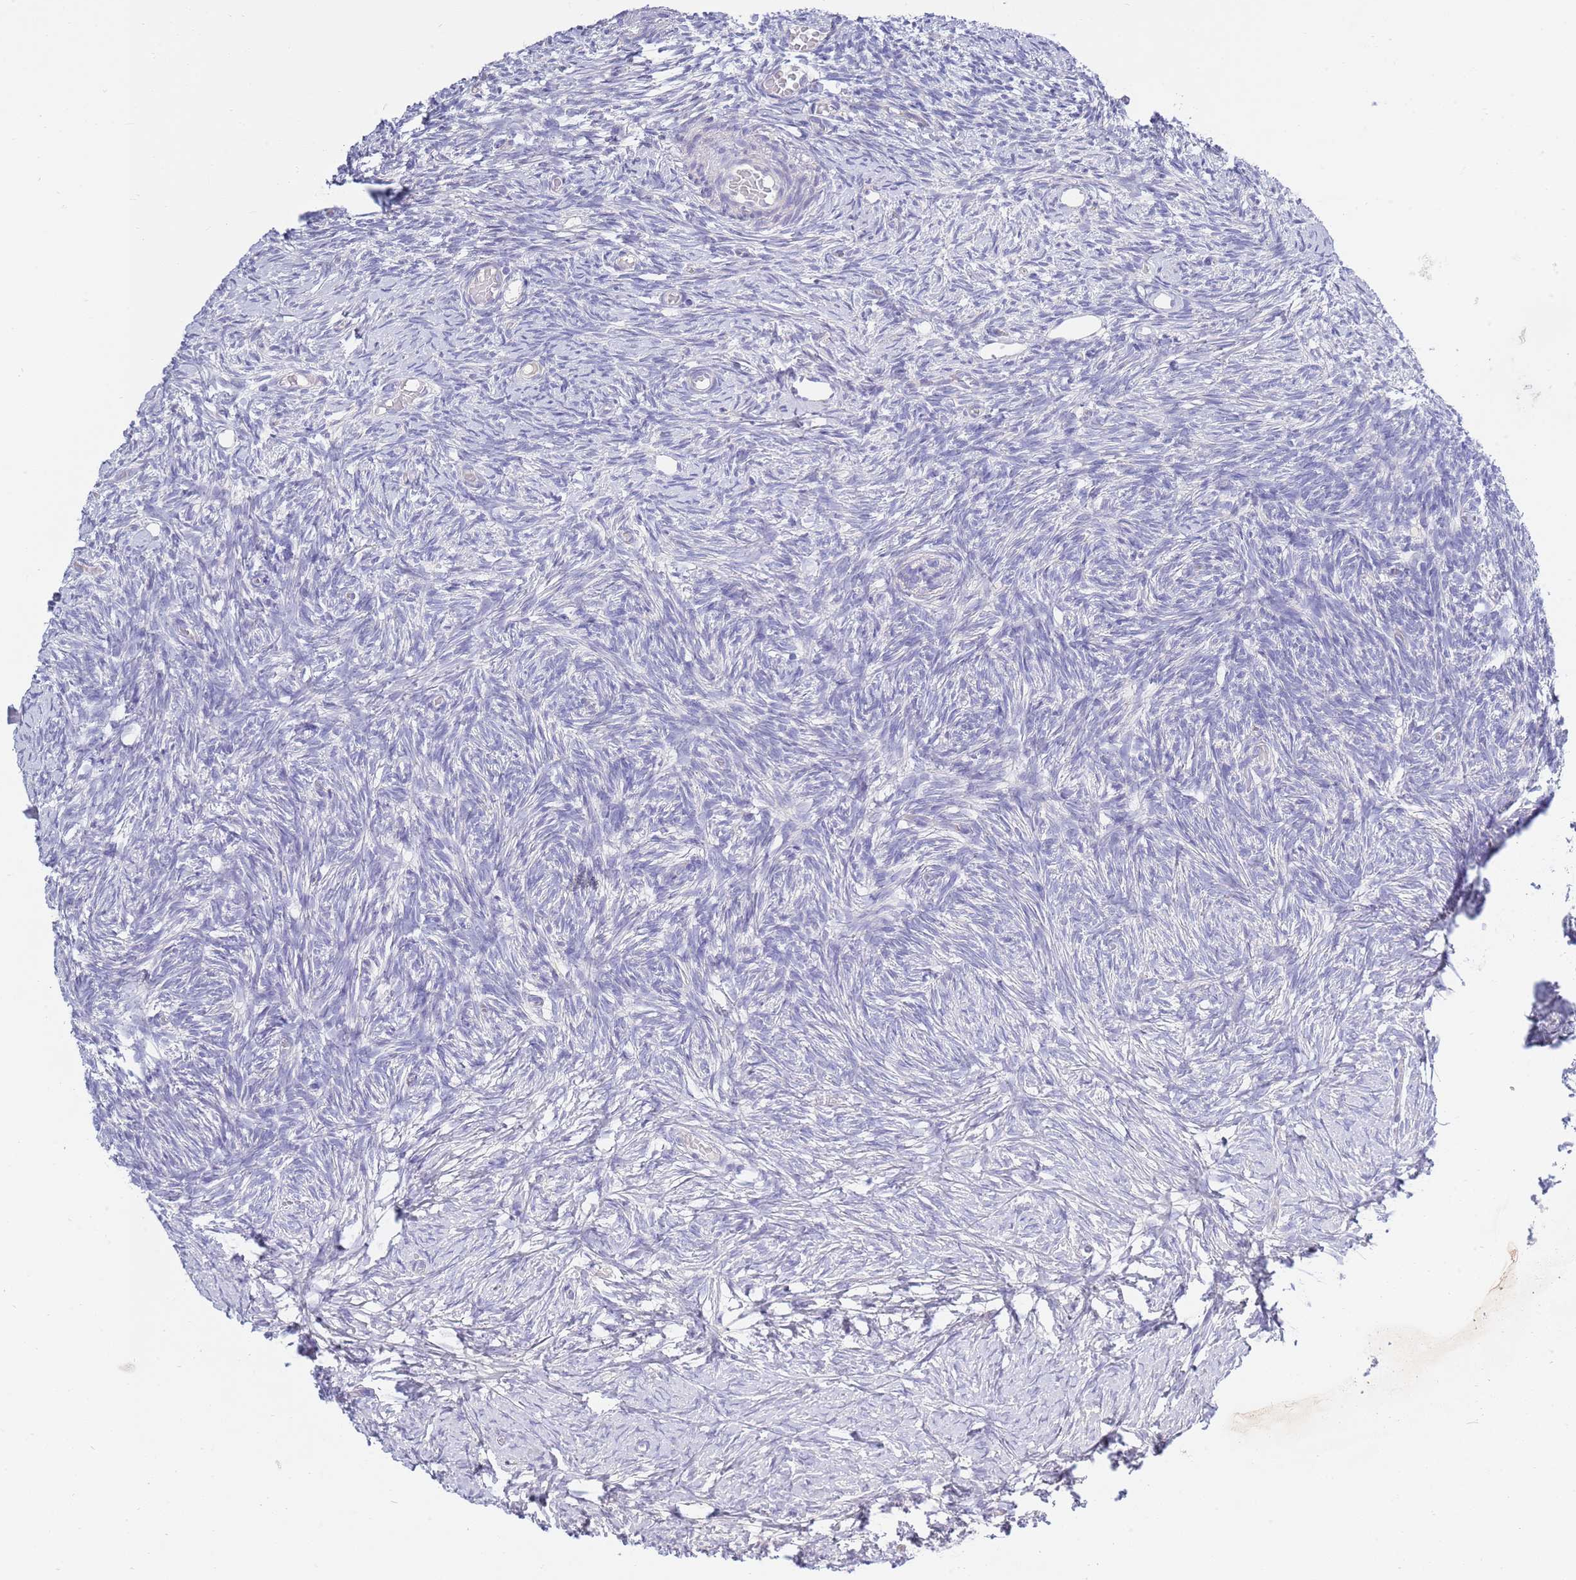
{"staining": {"intensity": "negative", "quantity": "none", "location": "none"}, "tissue": "ovary", "cell_type": "Ovarian stroma cells", "image_type": "normal", "snomed": [{"axis": "morphology", "description": "Normal tissue, NOS"}, {"axis": "topography", "description": "Ovary"}], "caption": "Ovarian stroma cells are negative for protein expression in normal human ovary. (DAB (3,3'-diaminobenzidine) IHC, high magnification).", "gene": "EMC8", "patient": {"sex": "female", "age": 39}}